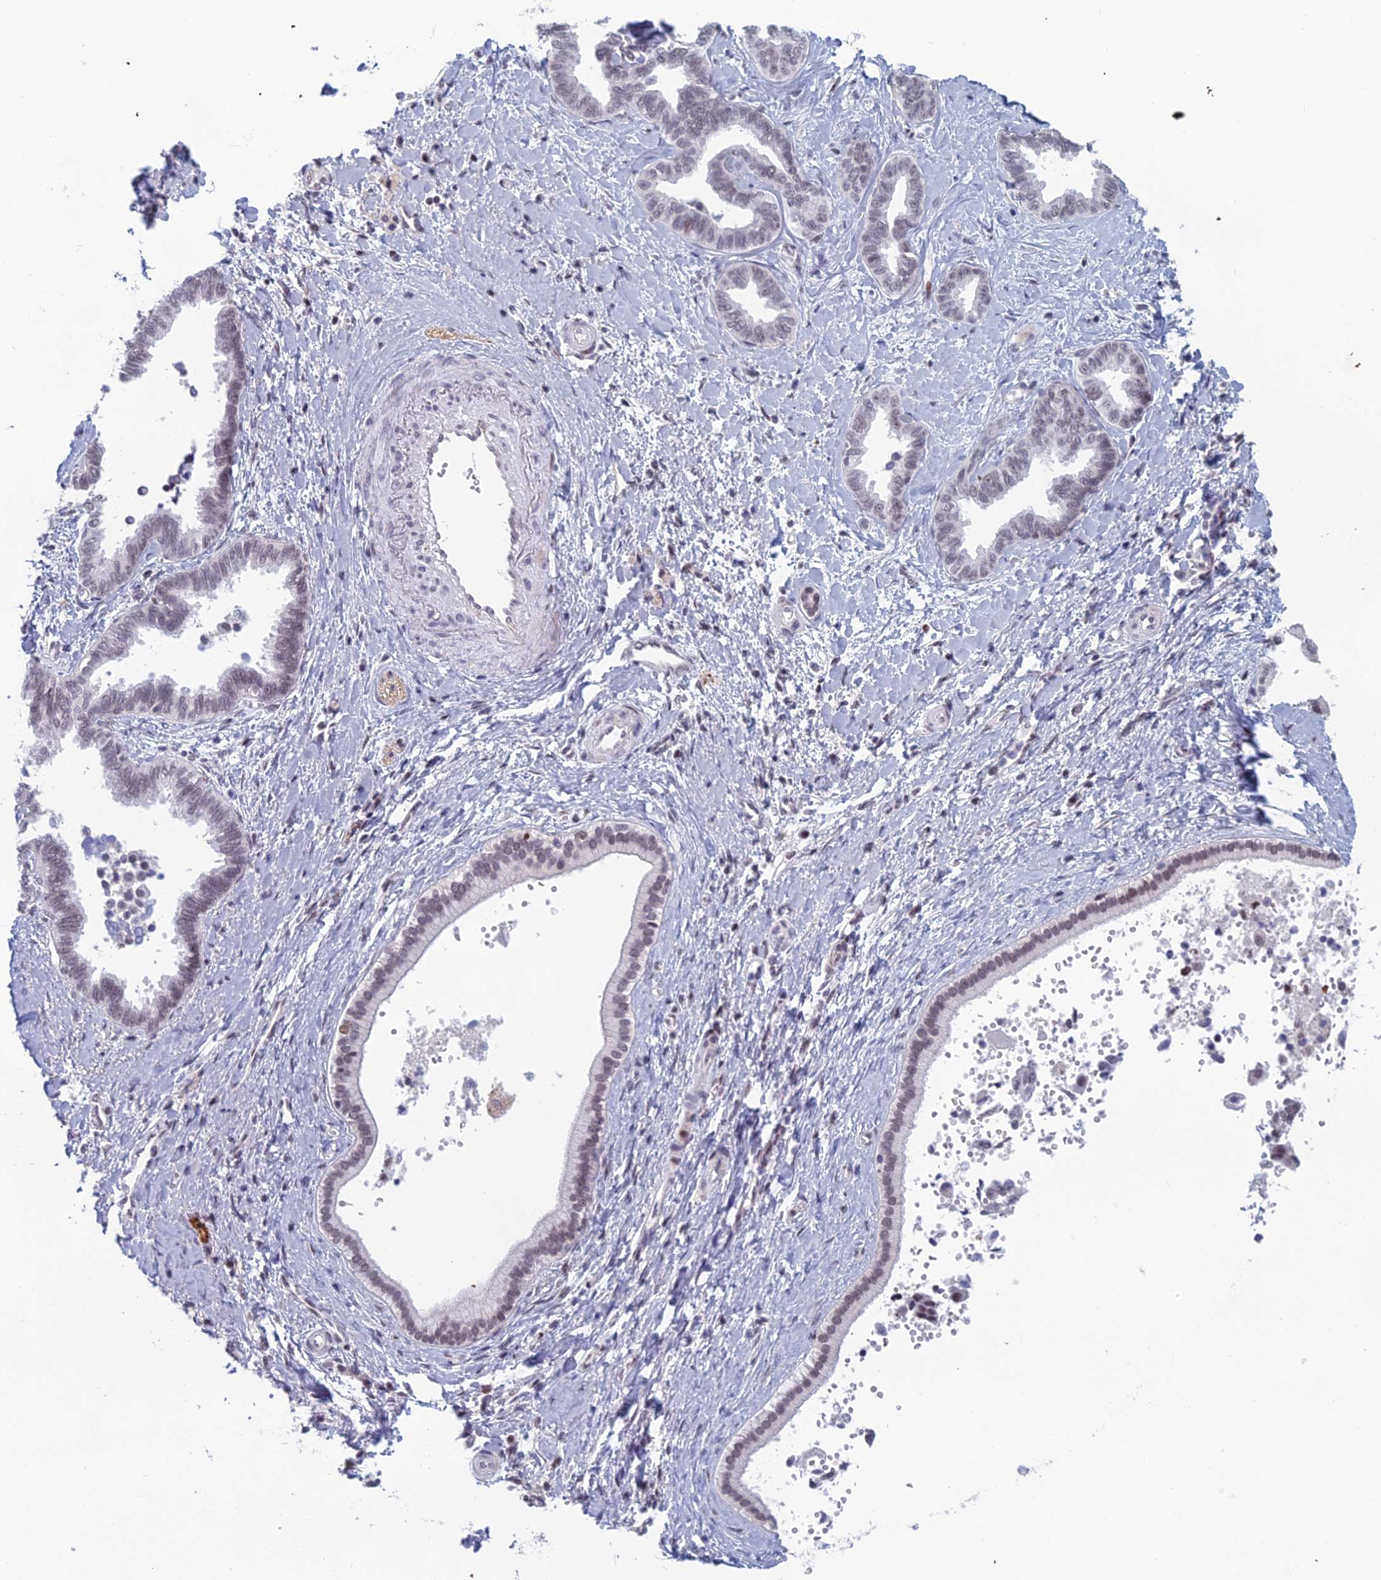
{"staining": {"intensity": "weak", "quantity": "<25%", "location": "nuclear"}, "tissue": "liver cancer", "cell_type": "Tumor cells", "image_type": "cancer", "snomed": [{"axis": "morphology", "description": "Cholangiocarcinoma"}, {"axis": "topography", "description": "Liver"}], "caption": "Tumor cells are negative for protein expression in human liver cancer (cholangiocarcinoma).", "gene": "RGS17", "patient": {"sex": "female", "age": 77}}